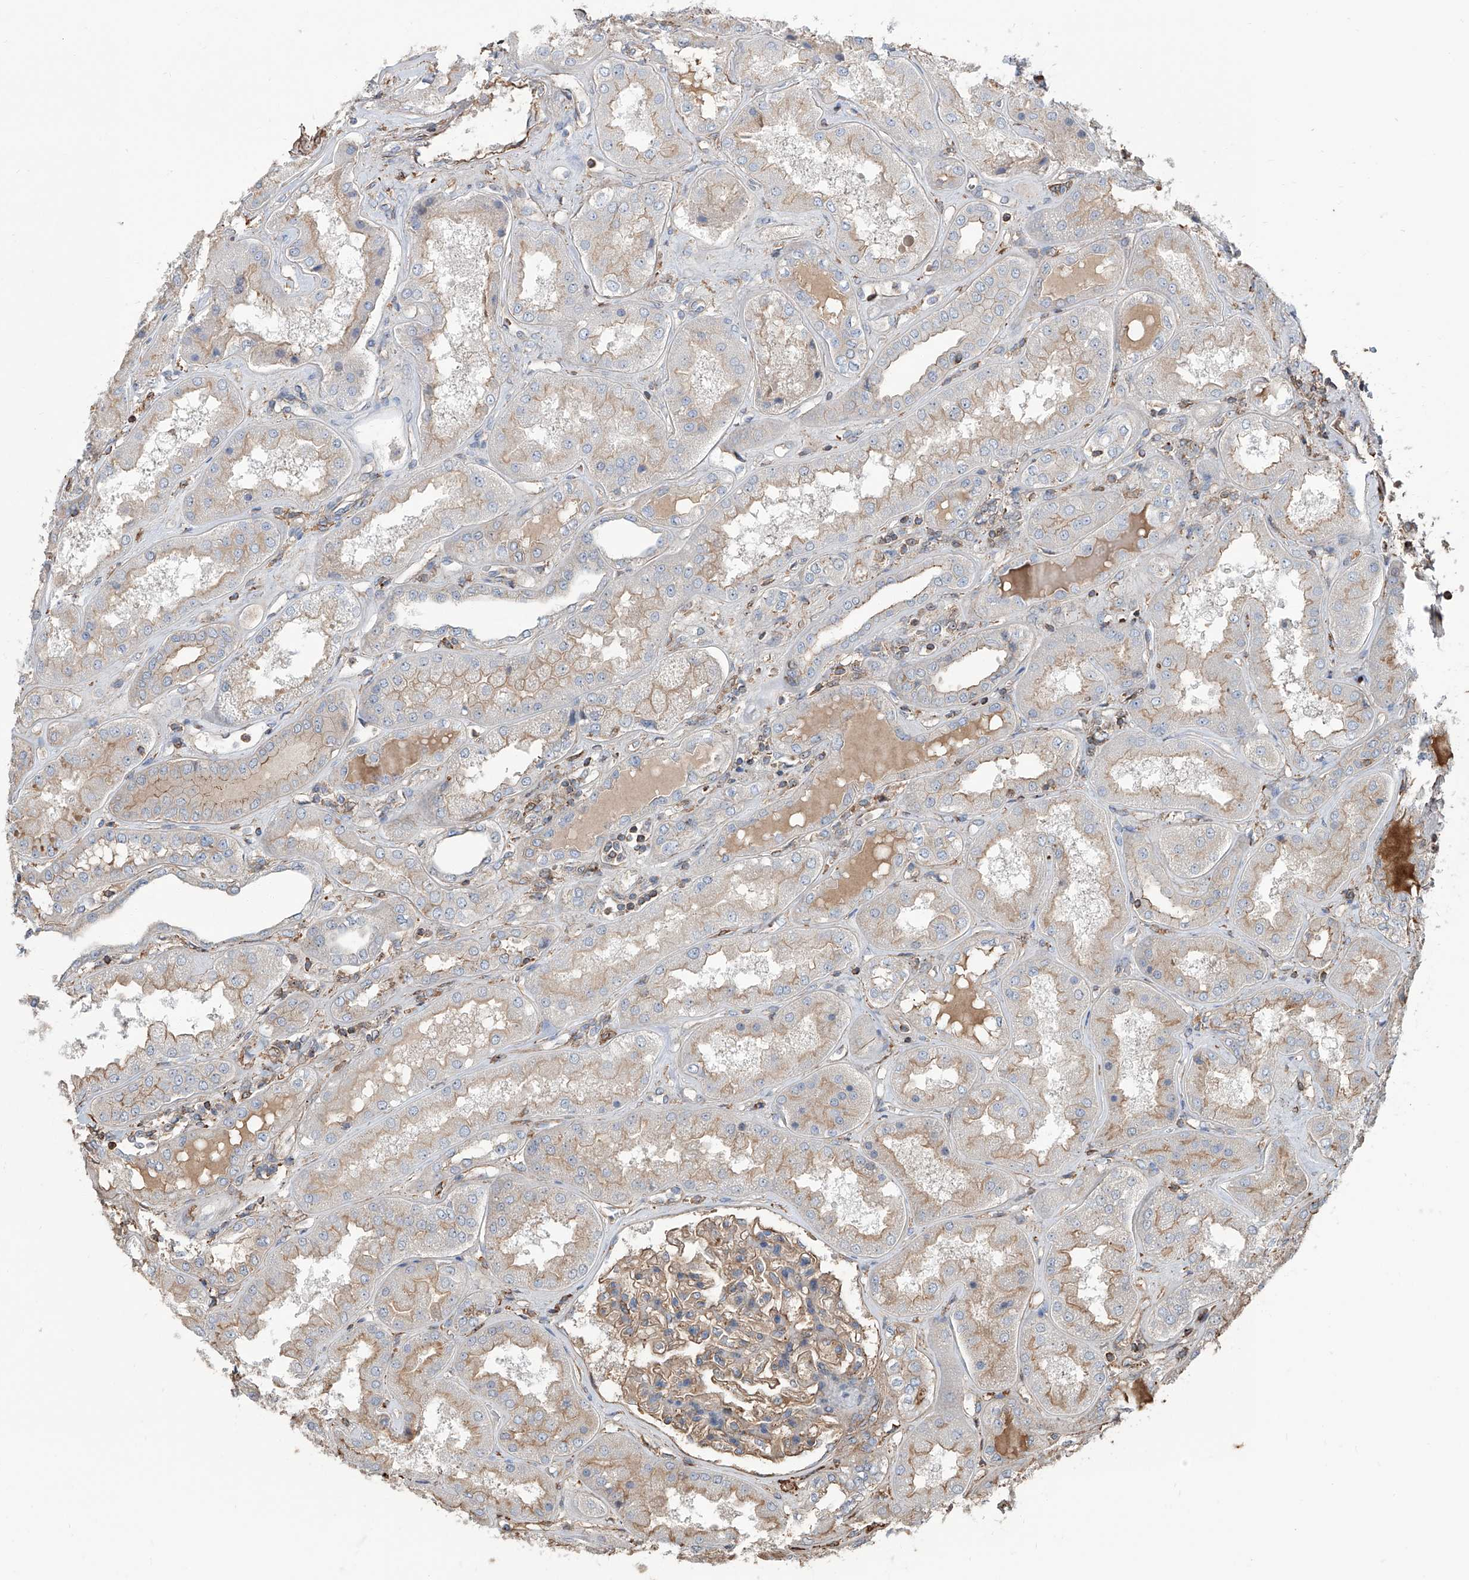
{"staining": {"intensity": "weak", "quantity": "25%-75%", "location": "cytoplasmic/membranous"}, "tissue": "kidney", "cell_type": "Cells in glomeruli", "image_type": "normal", "snomed": [{"axis": "morphology", "description": "Normal tissue, NOS"}, {"axis": "topography", "description": "Kidney"}], "caption": "Protein analysis of unremarkable kidney displays weak cytoplasmic/membranous positivity in approximately 25%-75% of cells in glomeruli.", "gene": "PIEZO2", "patient": {"sex": "female", "age": 56}}